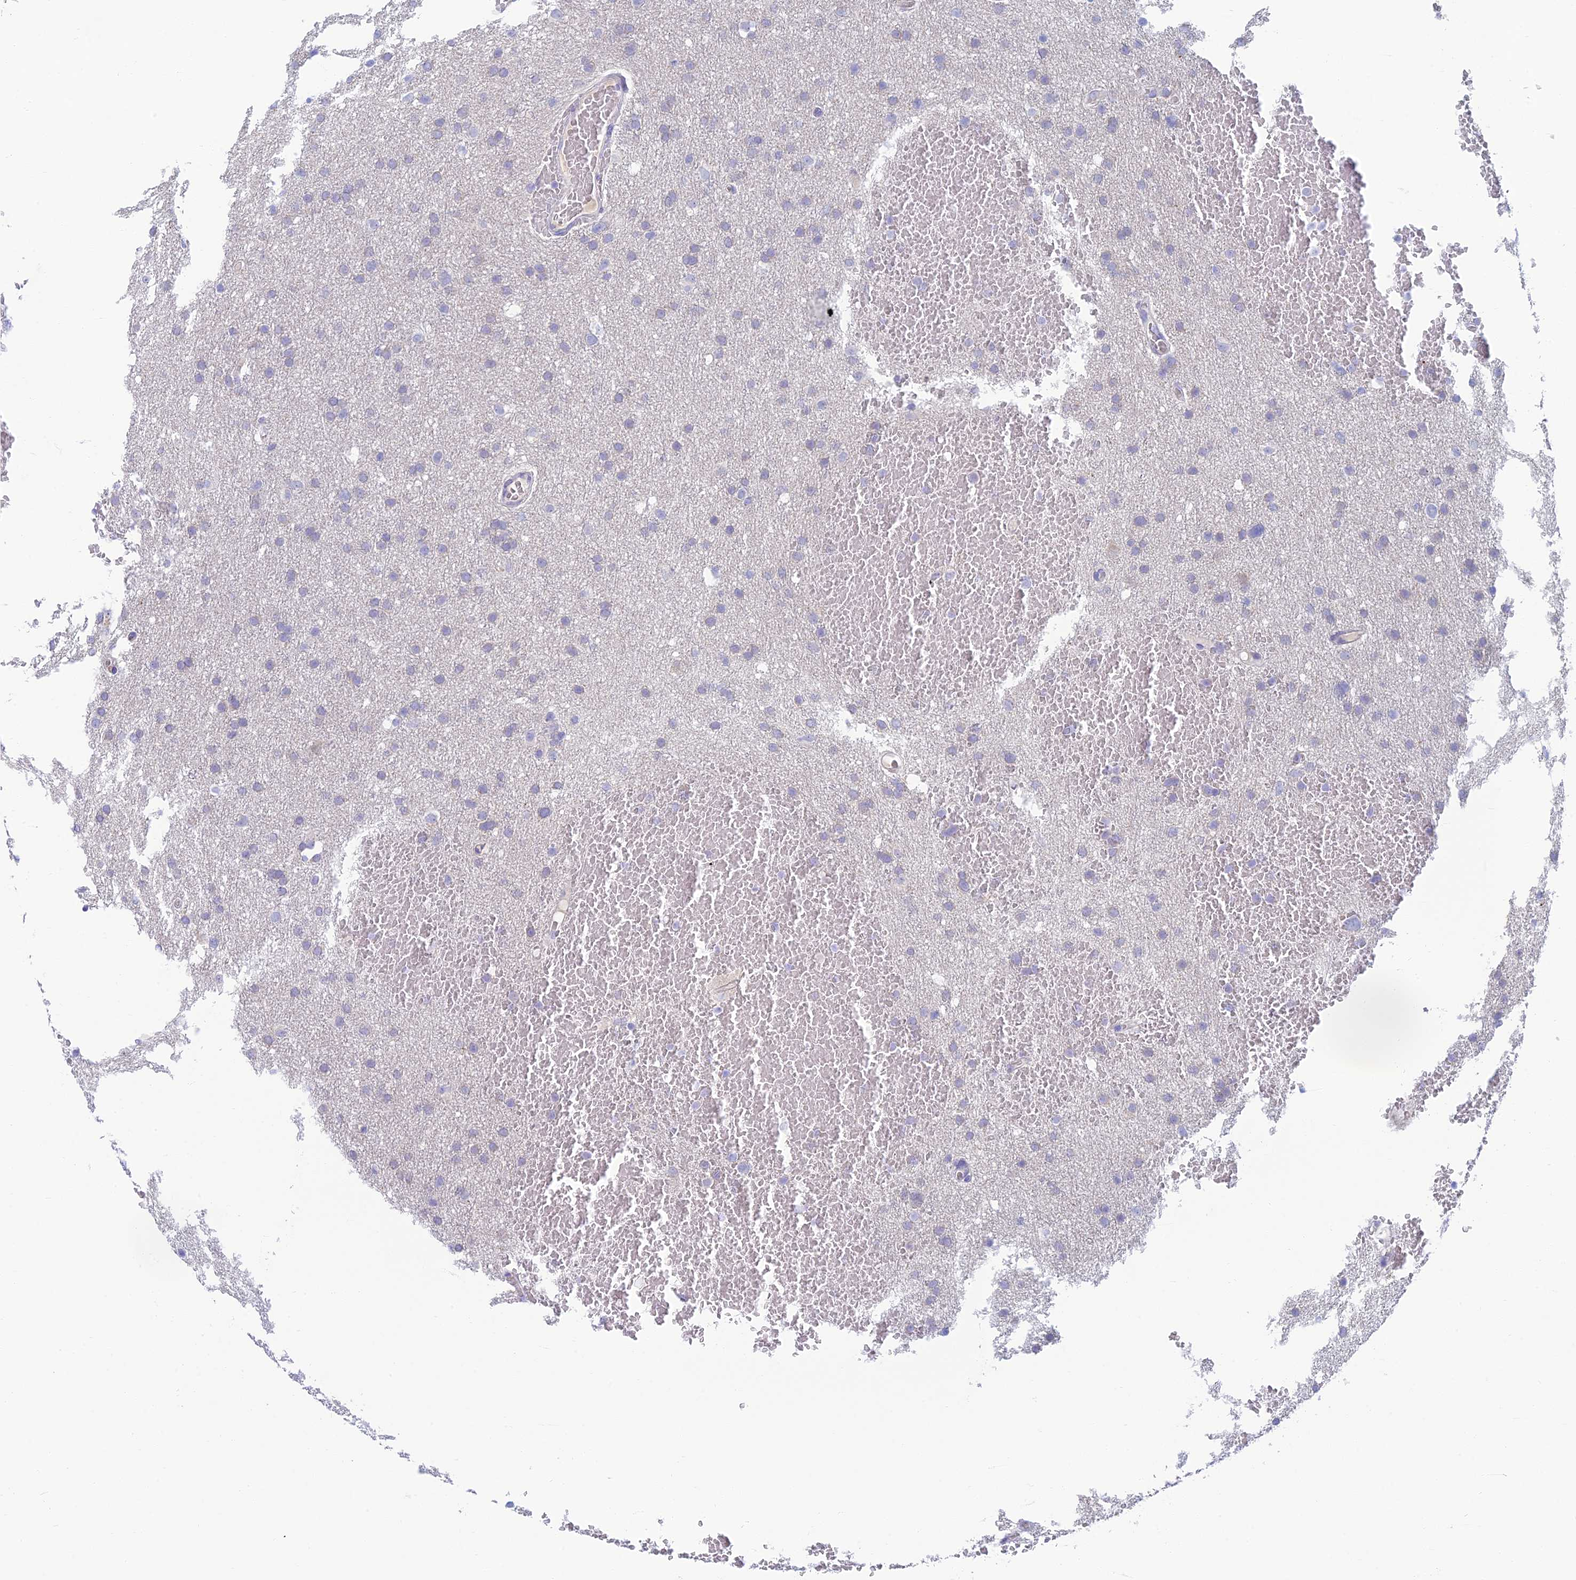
{"staining": {"intensity": "negative", "quantity": "none", "location": "none"}, "tissue": "glioma", "cell_type": "Tumor cells", "image_type": "cancer", "snomed": [{"axis": "morphology", "description": "Glioma, malignant, High grade"}, {"axis": "topography", "description": "Cerebral cortex"}], "caption": "Human glioma stained for a protein using immunohistochemistry (IHC) exhibits no positivity in tumor cells.", "gene": "SLC25A41", "patient": {"sex": "female", "age": 36}}